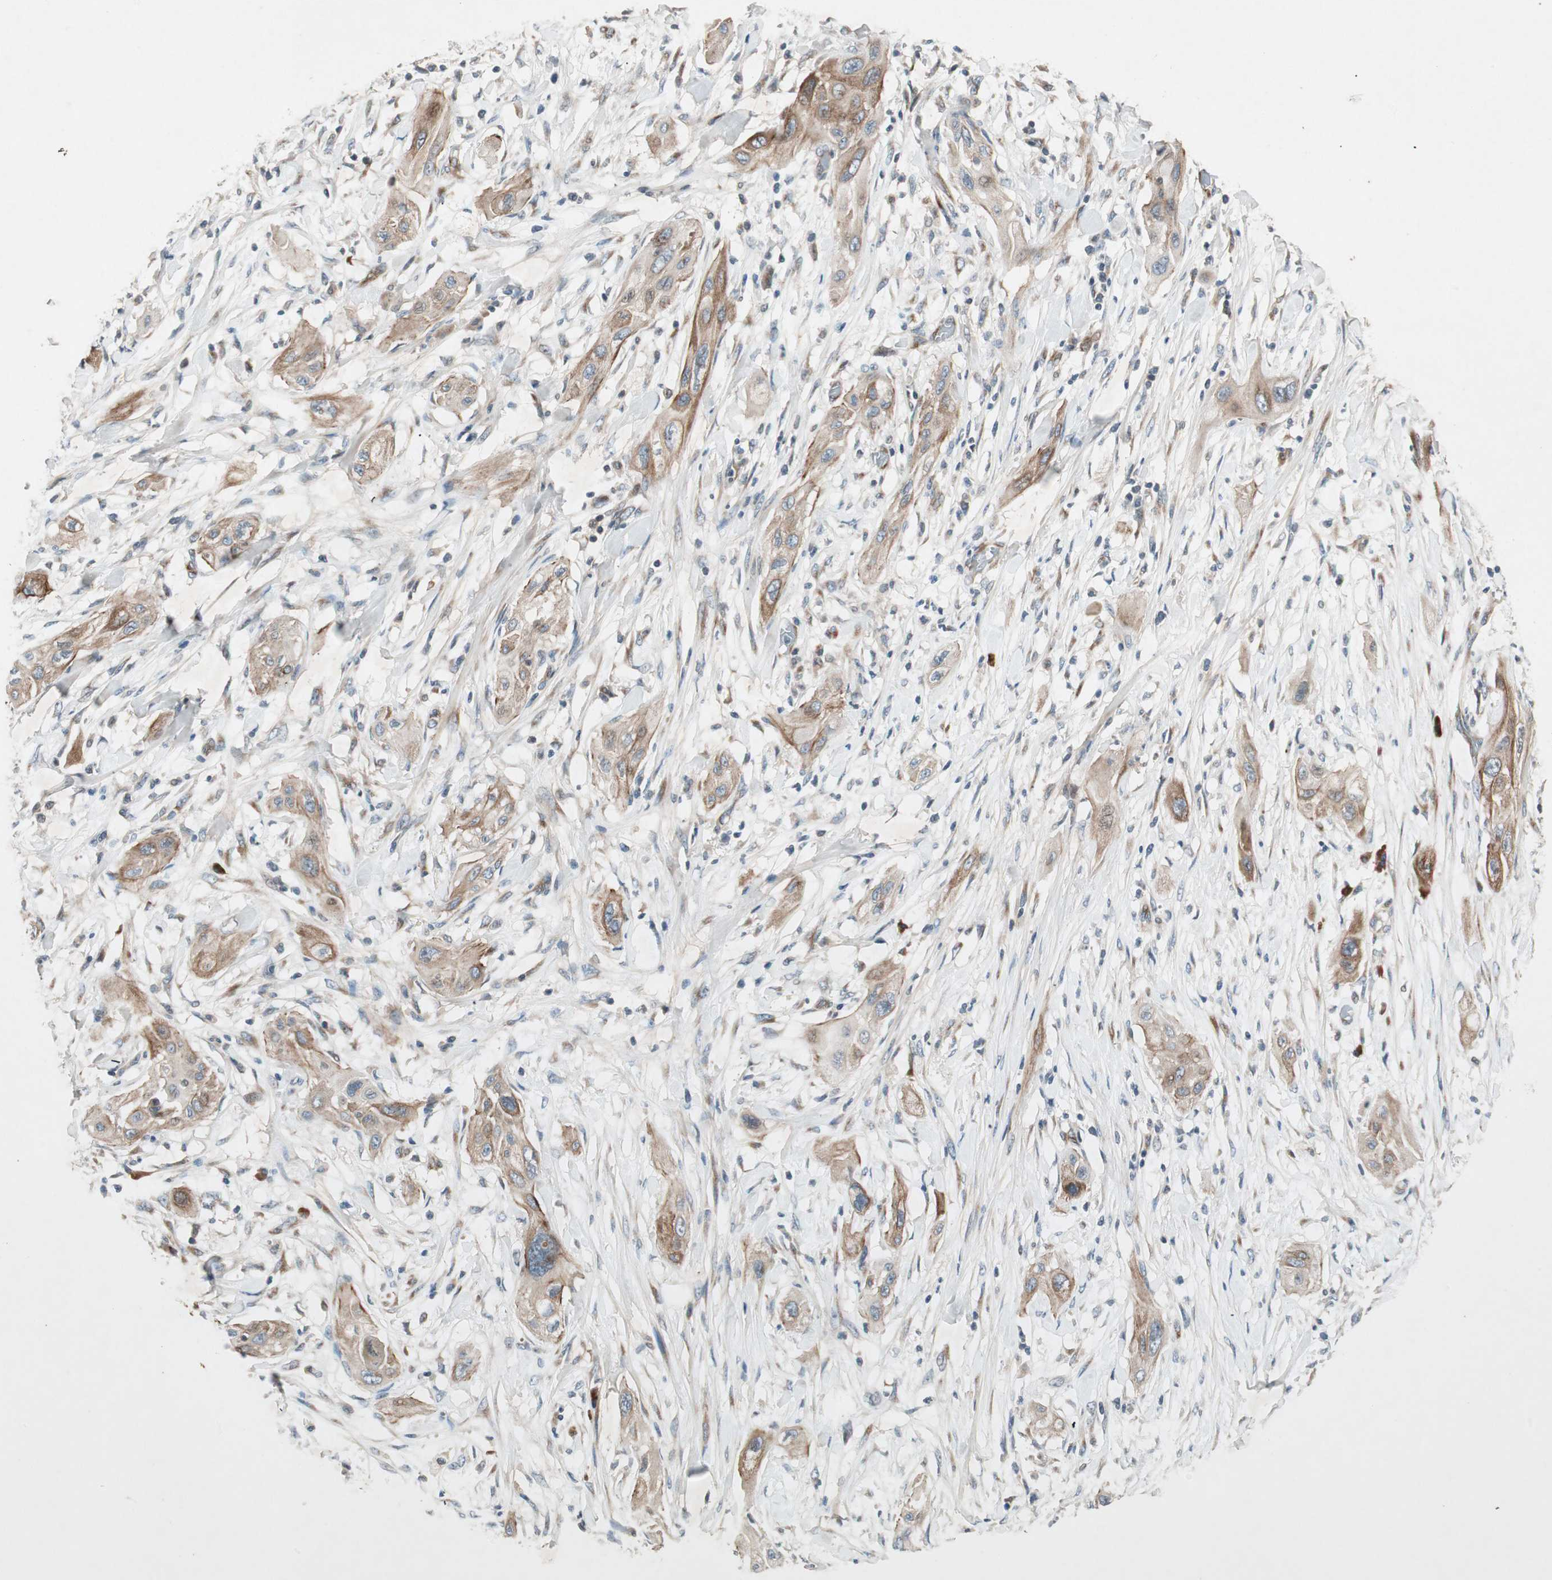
{"staining": {"intensity": "moderate", "quantity": ">75%", "location": "cytoplasmic/membranous"}, "tissue": "lung cancer", "cell_type": "Tumor cells", "image_type": "cancer", "snomed": [{"axis": "morphology", "description": "Squamous cell carcinoma, NOS"}, {"axis": "topography", "description": "Lung"}], "caption": "Human lung cancer stained with a protein marker shows moderate staining in tumor cells.", "gene": "APOO", "patient": {"sex": "female", "age": 47}}